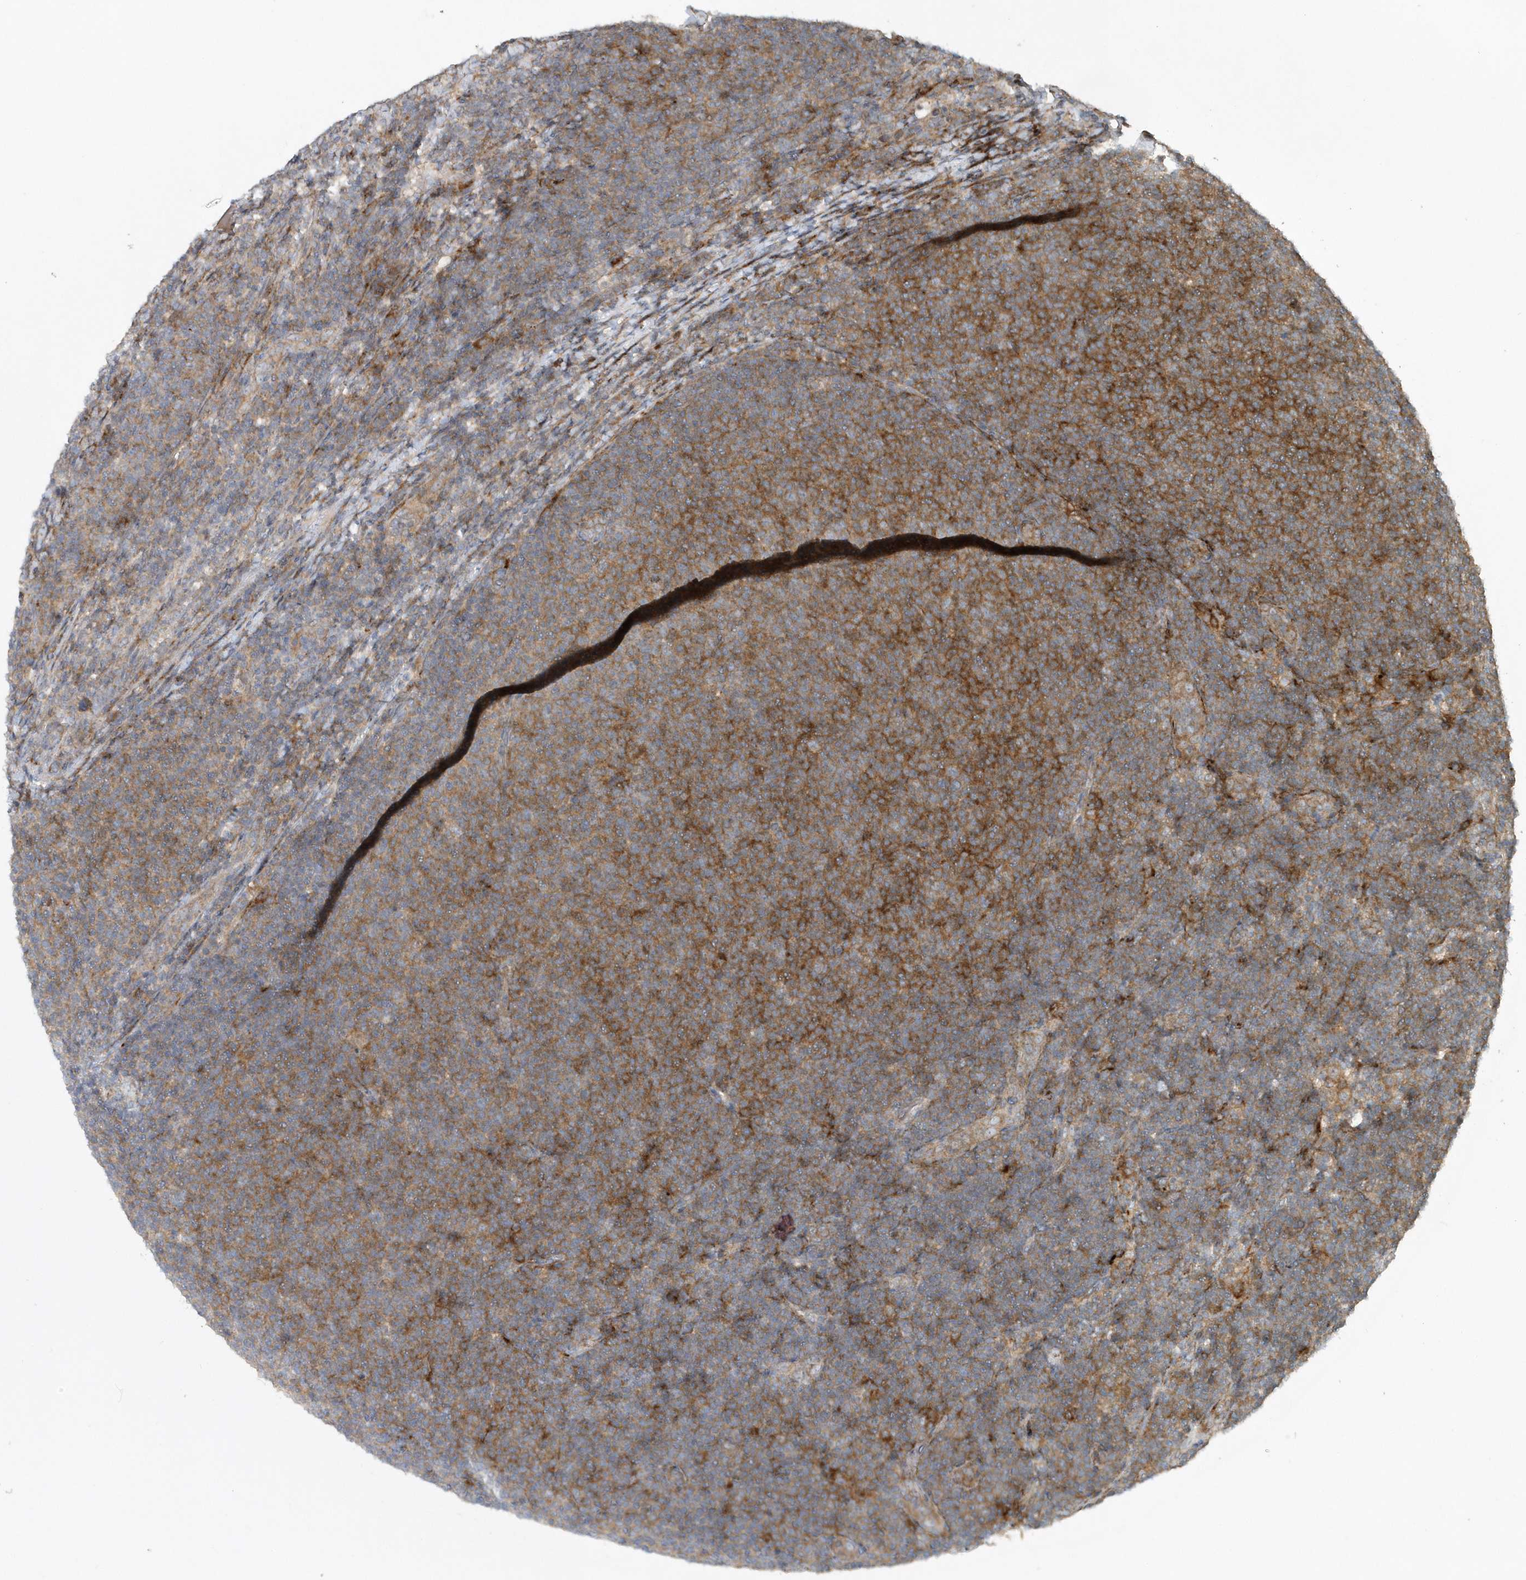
{"staining": {"intensity": "moderate", "quantity": ">75%", "location": "cytoplasmic/membranous"}, "tissue": "lymphoma", "cell_type": "Tumor cells", "image_type": "cancer", "snomed": [{"axis": "morphology", "description": "Malignant lymphoma, non-Hodgkin's type, Low grade"}, {"axis": "topography", "description": "Lymph node"}], "caption": "Immunohistochemical staining of human lymphoma exhibits medium levels of moderate cytoplasmic/membranous protein positivity in approximately >75% of tumor cells. Nuclei are stained in blue.", "gene": "MMUT", "patient": {"sex": "male", "age": 66}}